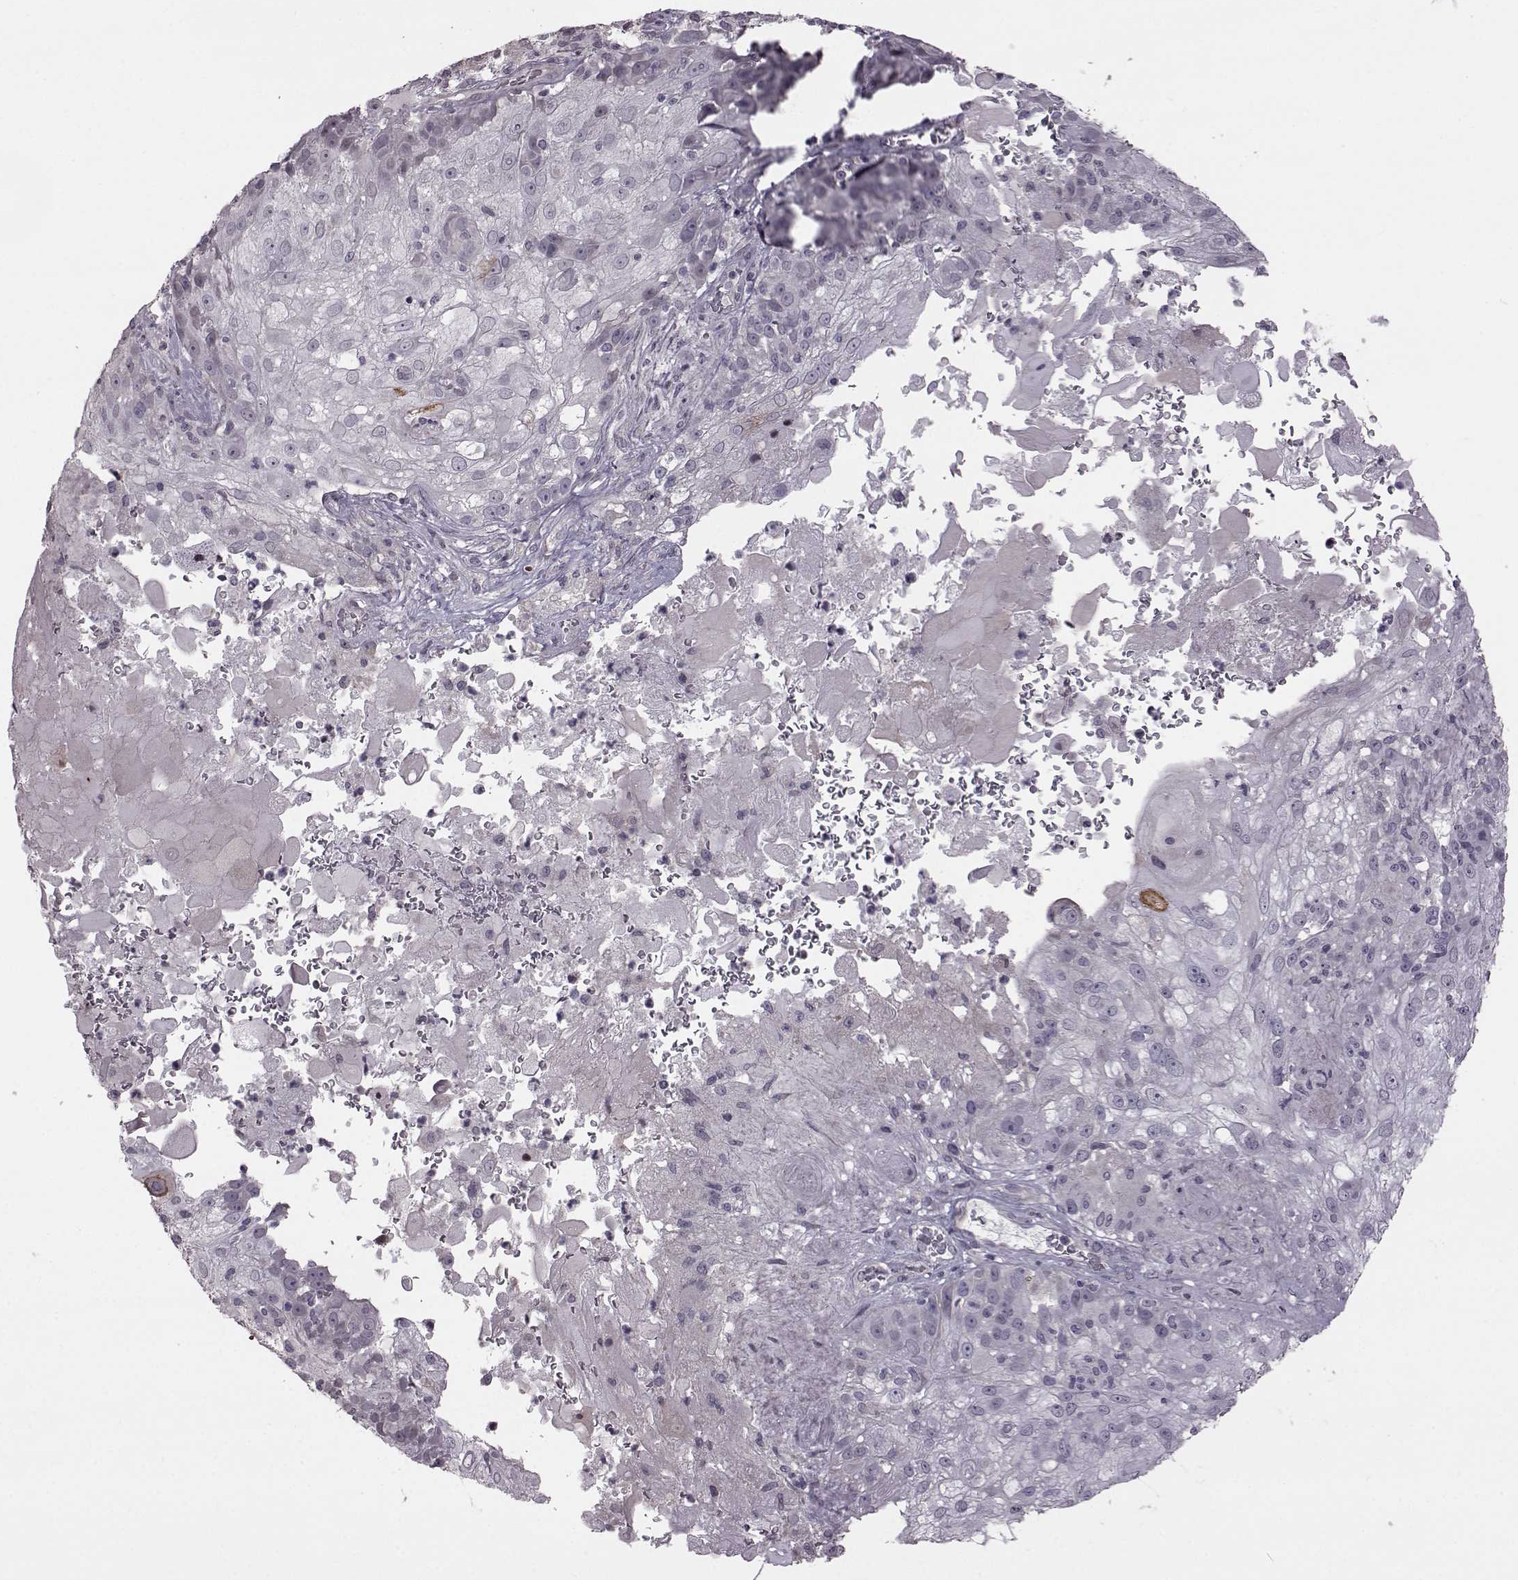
{"staining": {"intensity": "negative", "quantity": "none", "location": "none"}, "tissue": "skin cancer", "cell_type": "Tumor cells", "image_type": "cancer", "snomed": [{"axis": "morphology", "description": "Normal tissue, NOS"}, {"axis": "morphology", "description": "Squamous cell carcinoma, NOS"}, {"axis": "topography", "description": "Skin"}], "caption": "An IHC photomicrograph of skin cancer is shown. There is no staining in tumor cells of skin cancer.", "gene": "GAL", "patient": {"sex": "female", "age": 83}}